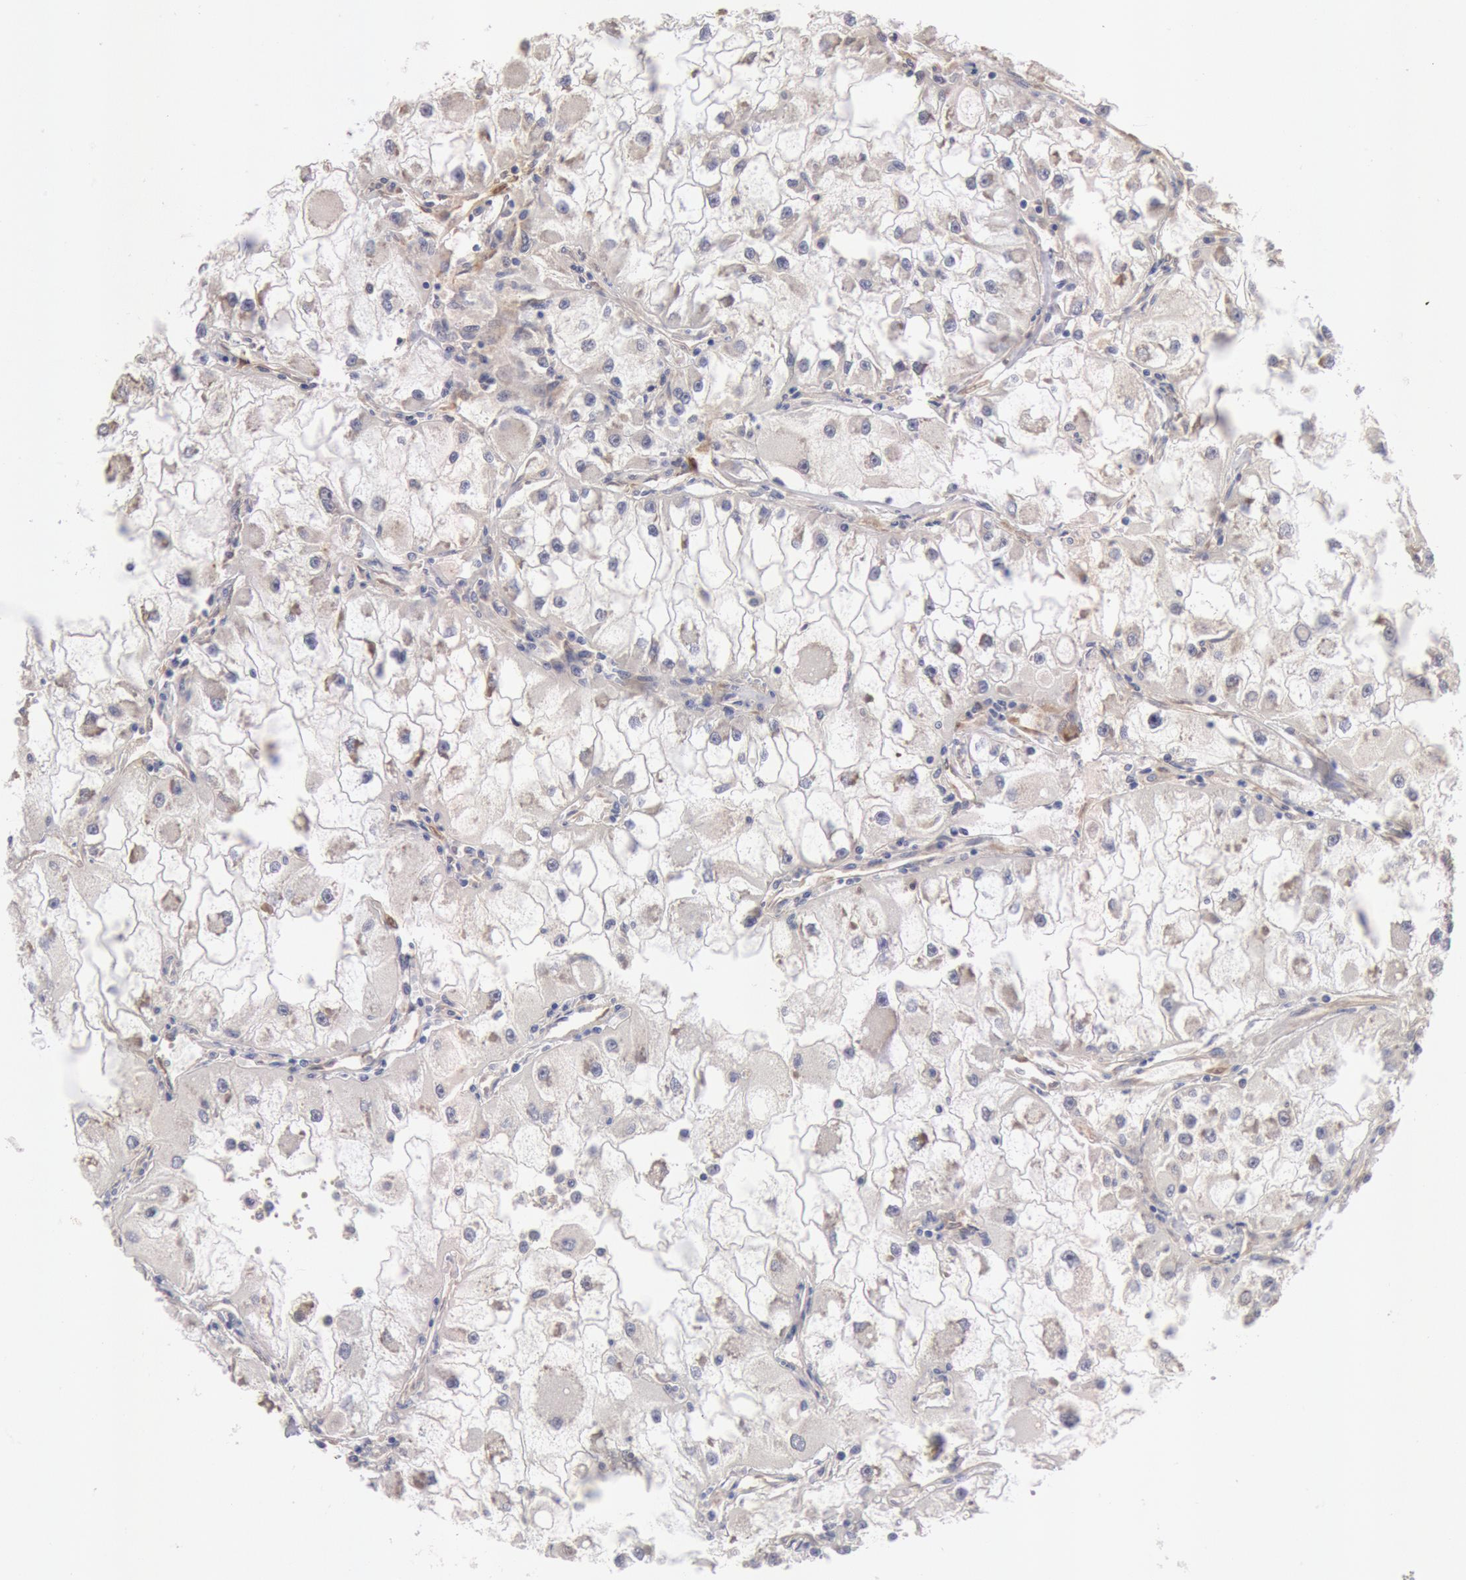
{"staining": {"intensity": "negative", "quantity": "none", "location": "none"}, "tissue": "renal cancer", "cell_type": "Tumor cells", "image_type": "cancer", "snomed": [{"axis": "morphology", "description": "Adenocarcinoma, NOS"}, {"axis": "topography", "description": "Kidney"}], "caption": "Tumor cells are negative for protein expression in human renal cancer (adenocarcinoma). (DAB (3,3'-diaminobenzidine) IHC with hematoxylin counter stain).", "gene": "DNAJA1", "patient": {"sex": "female", "age": 73}}